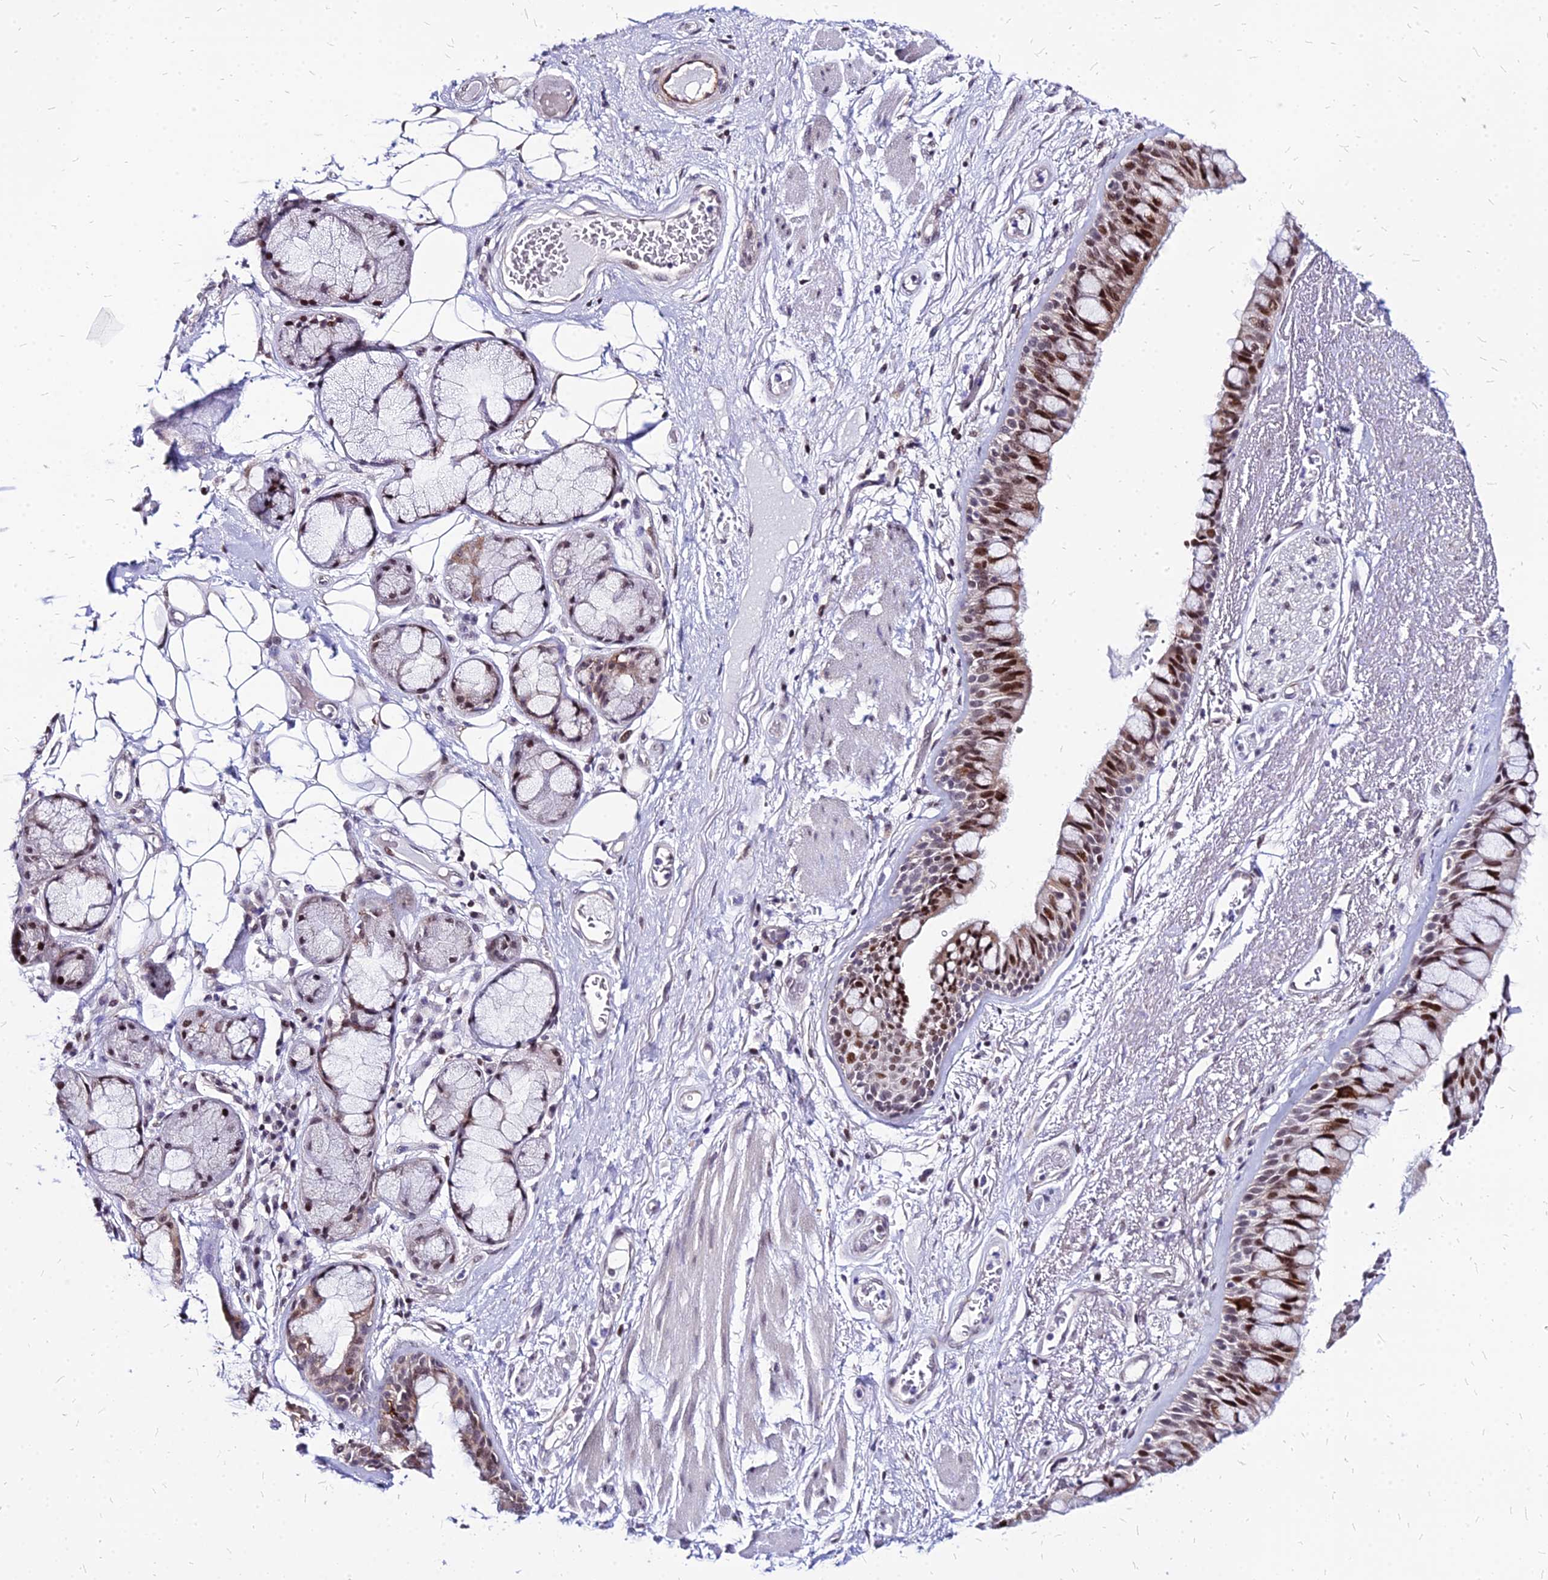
{"staining": {"intensity": "moderate", "quantity": ">75%", "location": "nuclear"}, "tissue": "bronchus", "cell_type": "Respiratory epithelial cells", "image_type": "normal", "snomed": [{"axis": "morphology", "description": "Normal tissue, NOS"}, {"axis": "morphology", "description": "Squamous cell carcinoma, NOS"}, {"axis": "topography", "description": "Lymph node"}, {"axis": "topography", "description": "Bronchus"}, {"axis": "topography", "description": "Lung"}], "caption": "IHC of normal bronchus demonstrates medium levels of moderate nuclear positivity in about >75% of respiratory epithelial cells.", "gene": "FDX2", "patient": {"sex": "male", "age": 66}}